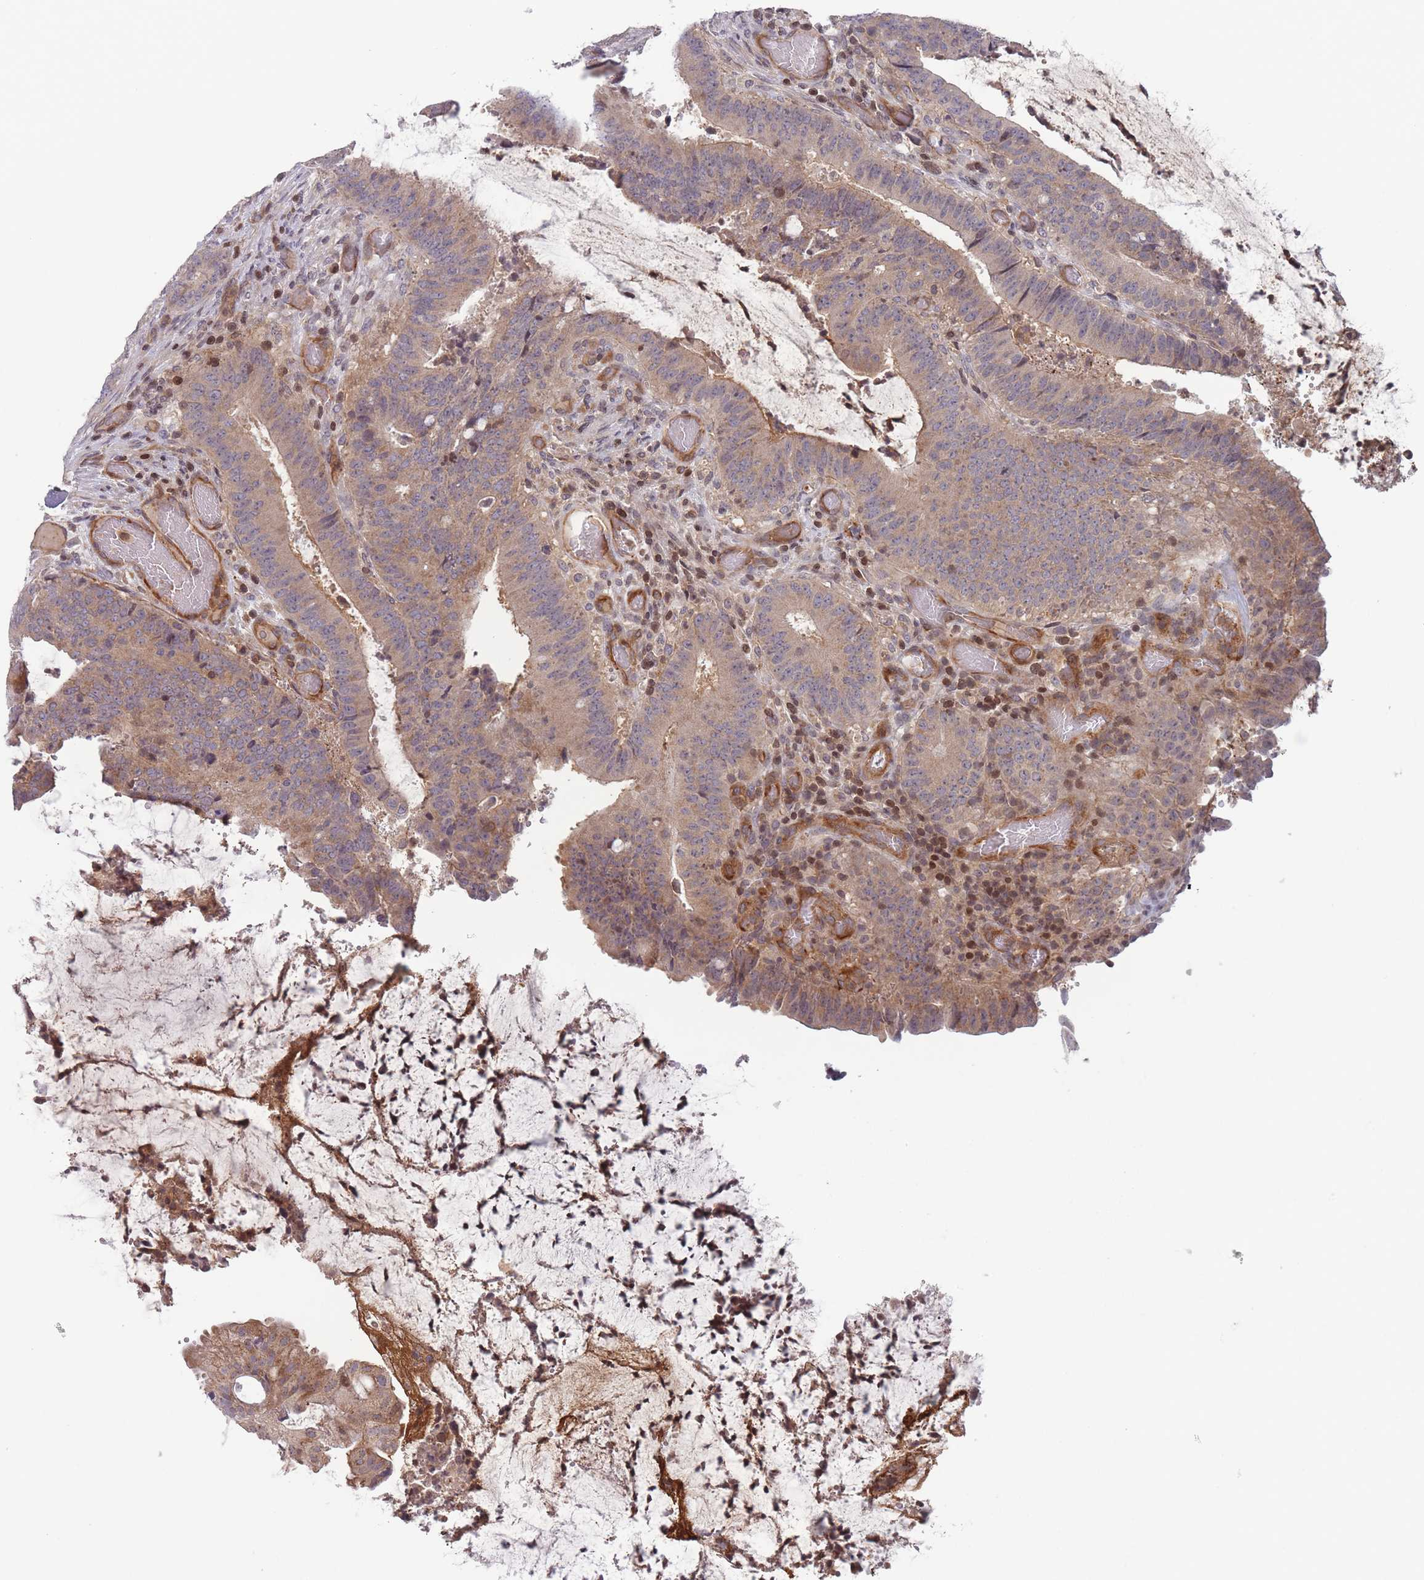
{"staining": {"intensity": "weak", "quantity": ">75%", "location": "cytoplasmic/membranous"}, "tissue": "colorectal cancer", "cell_type": "Tumor cells", "image_type": "cancer", "snomed": [{"axis": "morphology", "description": "Adenocarcinoma, NOS"}, {"axis": "topography", "description": "Colon"}], "caption": "Weak cytoplasmic/membranous expression for a protein is seen in approximately >75% of tumor cells of colorectal cancer using IHC.", "gene": "SLC35F5", "patient": {"sex": "female", "age": 43}}